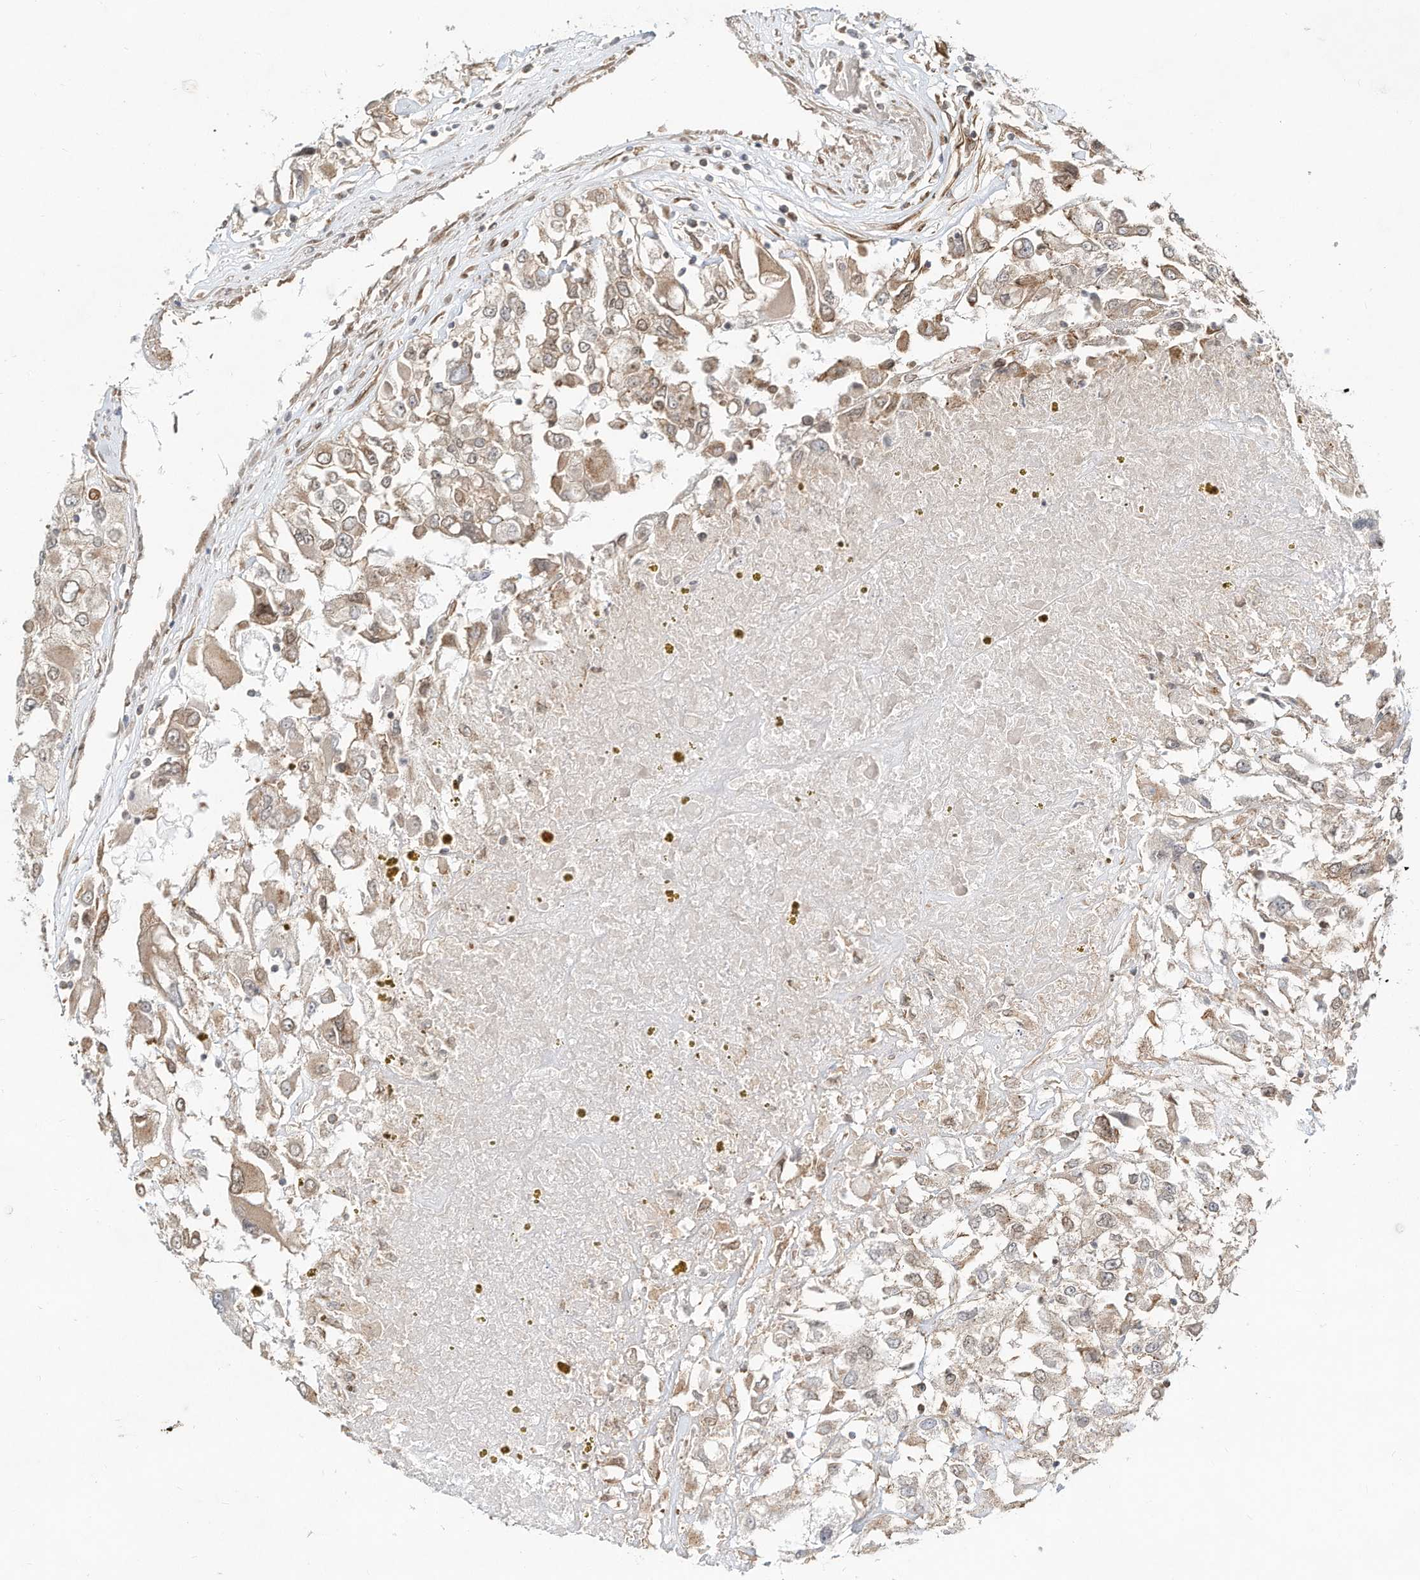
{"staining": {"intensity": "weak", "quantity": ">75%", "location": "cytoplasmic/membranous"}, "tissue": "renal cancer", "cell_type": "Tumor cells", "image_type": "cancer", "snomed": [{"axis": "morphology", "description": "Adenocarcinoma, NOS"}, {"axis": "topography", "description": "Kidney"}], "caption": "An immunohistochemistry photomicrograph of neoplastic tissue is shown. Protein staining in brown labels weak cytoplasmic/membranous positivity in renal cancer (adenocarcinoma) within tumor cells.", "gene": "CUX1", "patient": {"sex": "female", "age": 52}}